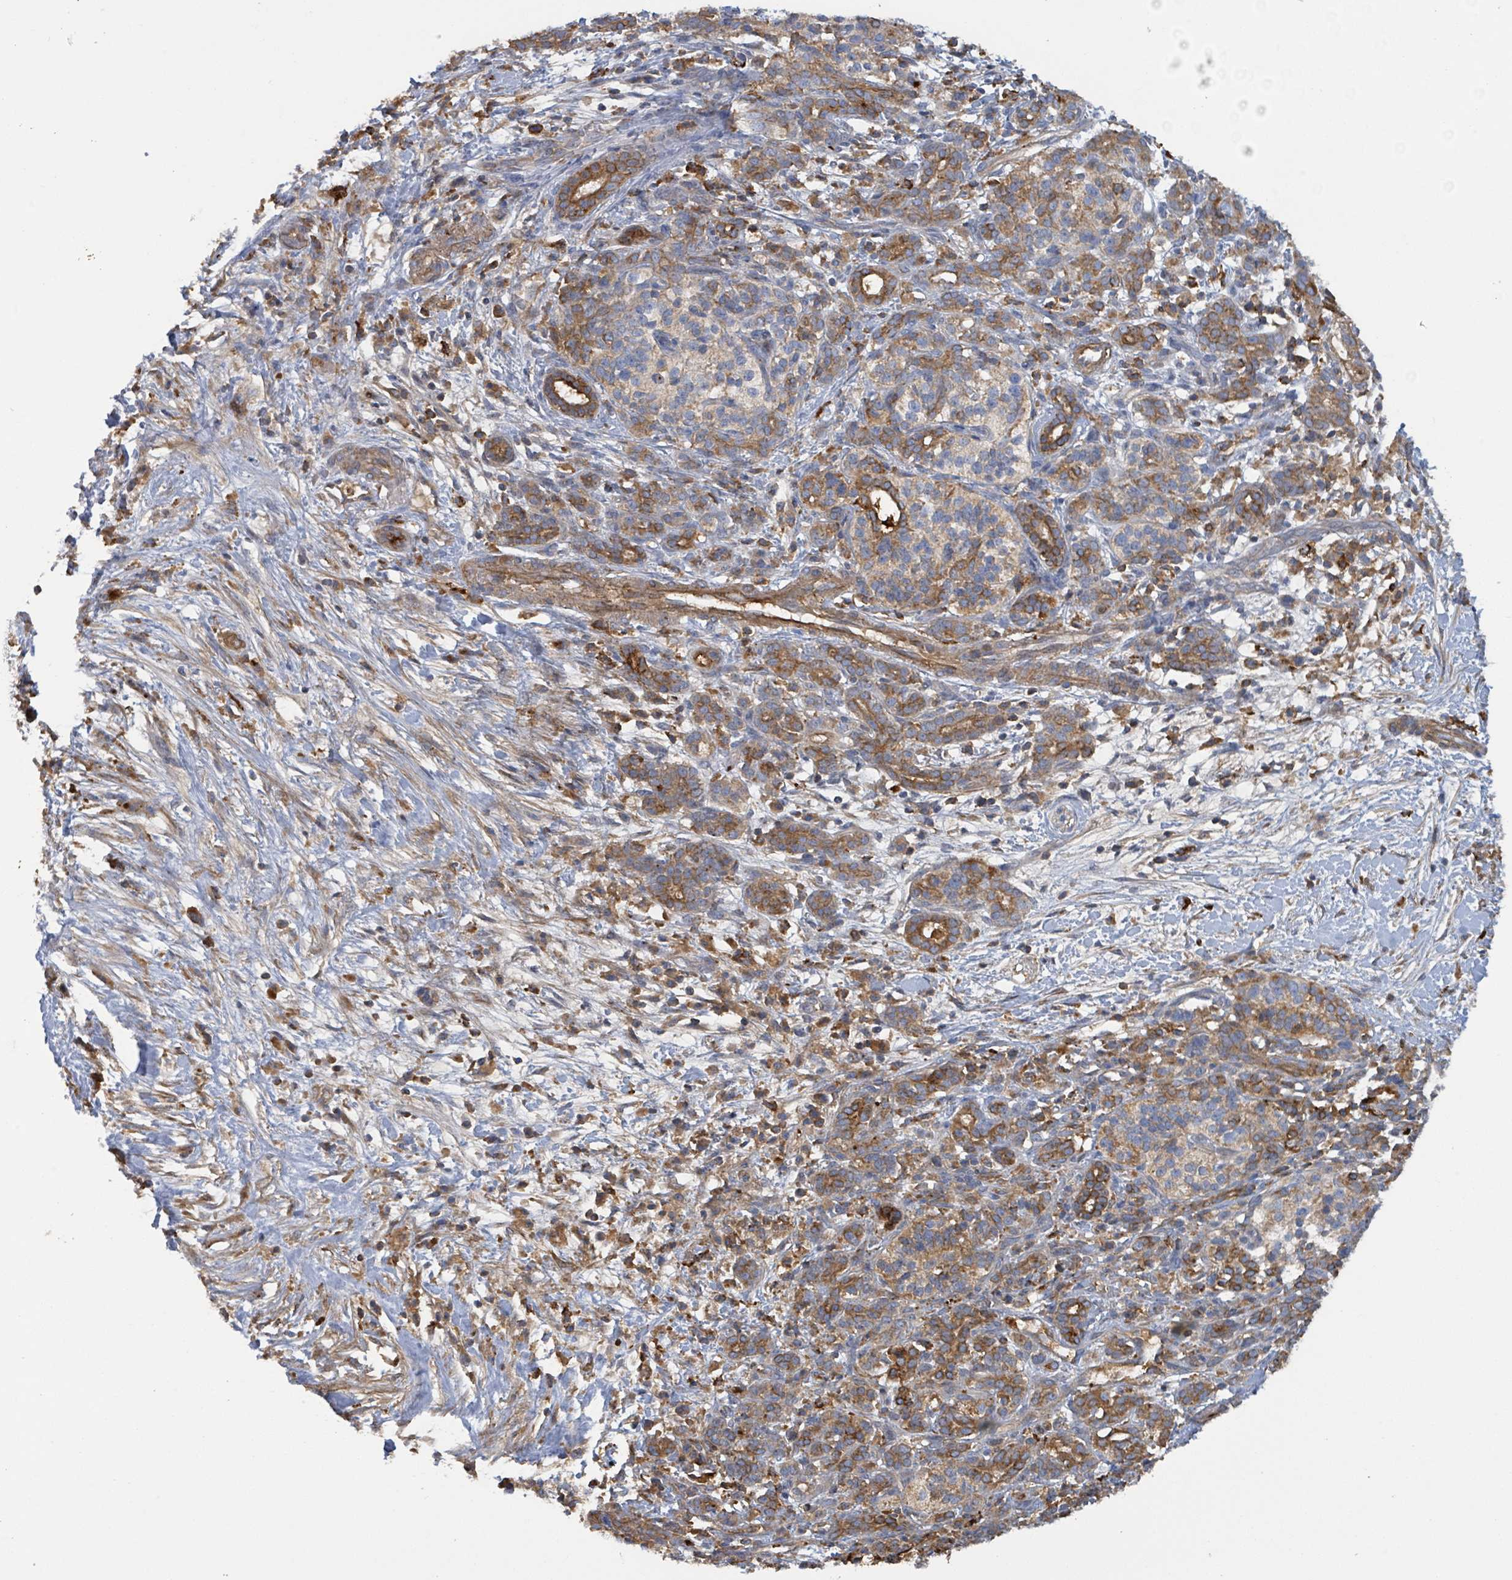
{"staining": {"intensity": "moderate", "quantity": ">75%", "location": "cytoplasmic/membranous"}, "tissue": "pancreatic cancer", "cell_type": "Tumor cells", "image_type": "cancer", "snomed": [{"axis": "morphology", "description": "Adenocarcinoma, NOS"}, {"axis": "topography", "description": "Pancreas"}], "caption": "Pancreatic adenocarcinoma tissue reveals moderate cytoplasmic/membranous expression in approximately >75% of tumor cells", "gene": "PLAAT1", "patient": {"sex": "male", "age": 44}}